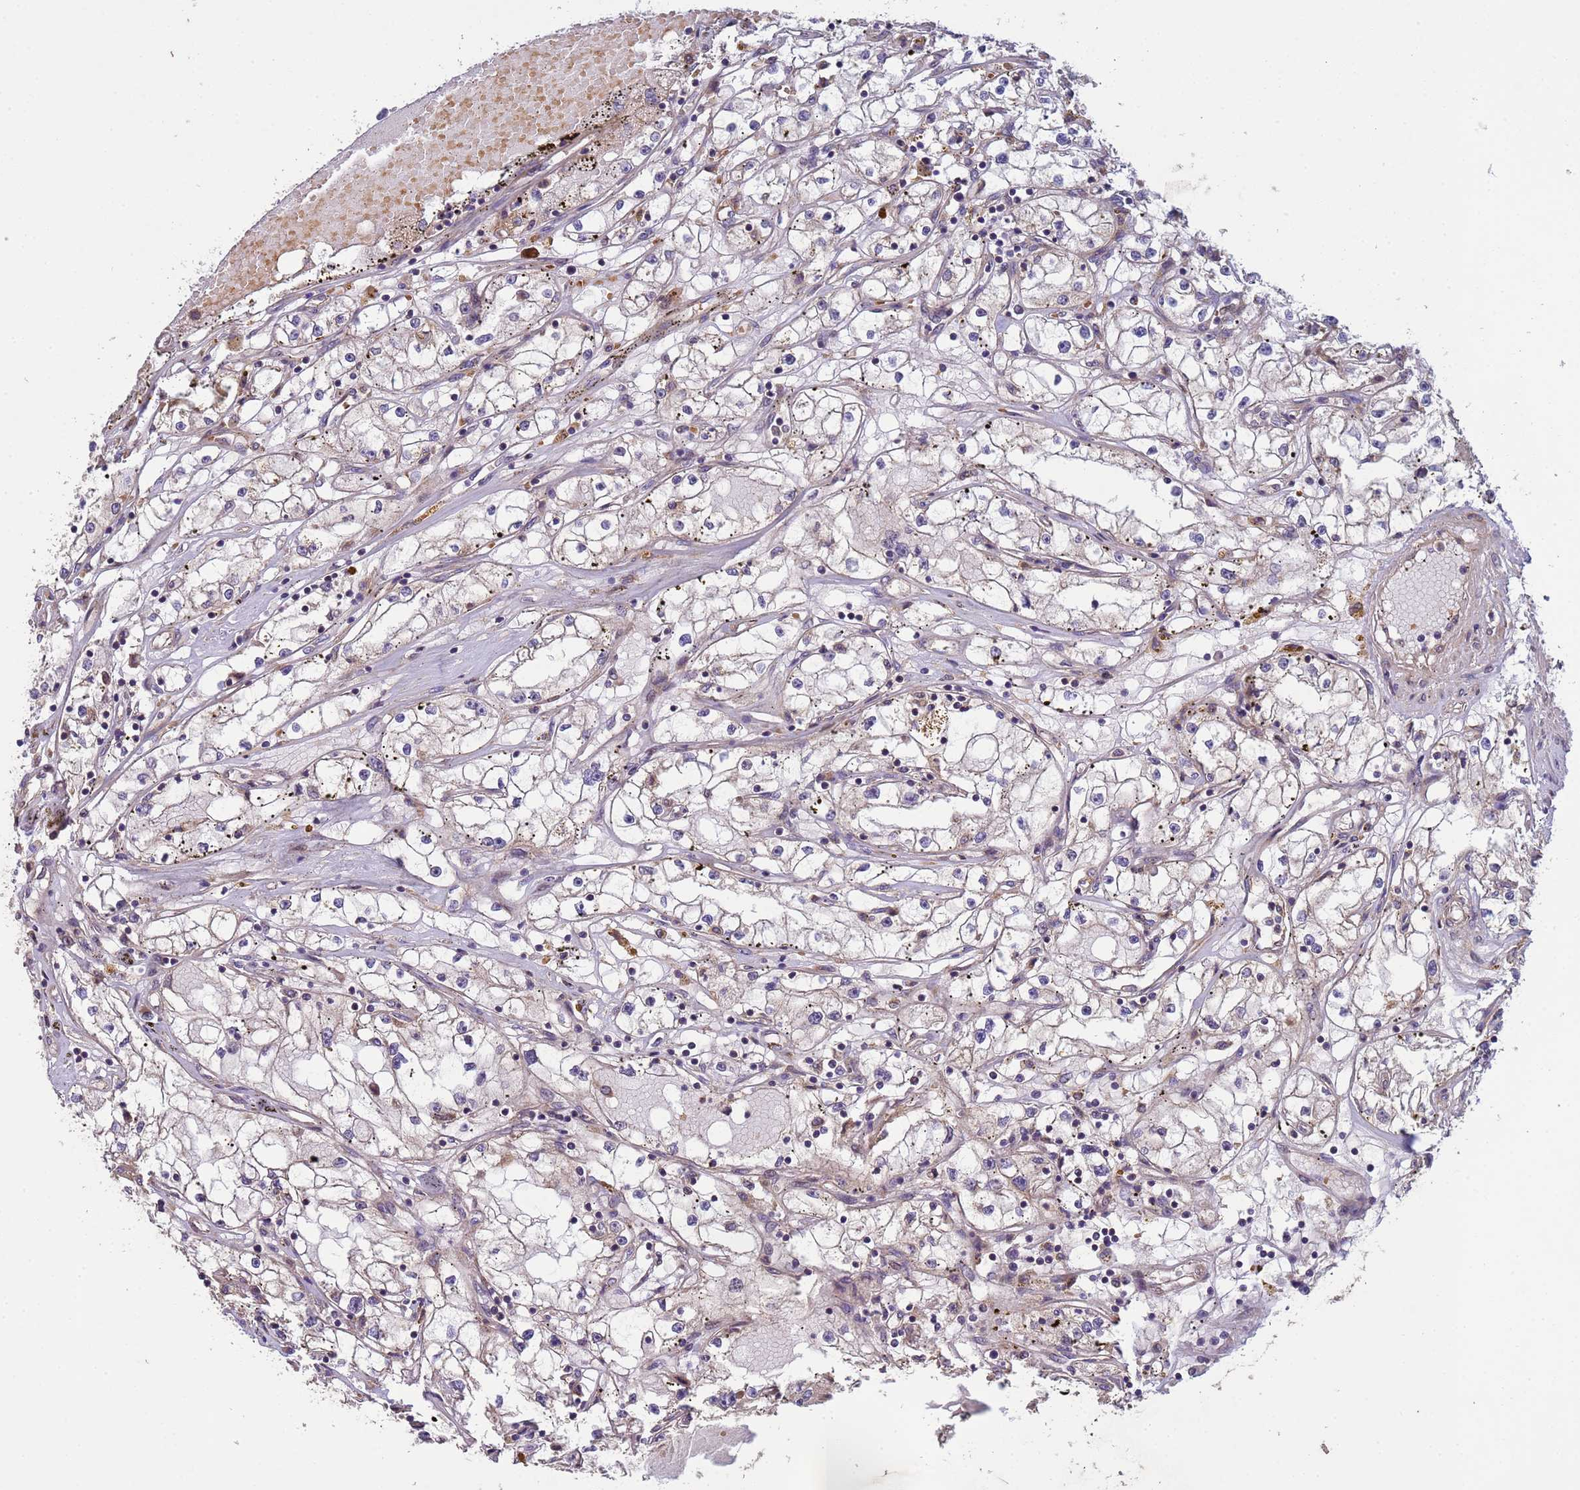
{"staining": {"intensity": "weak", "quantity": "<25%", "location": "cytoplasmic/membranous"}, "tissue": "renal cancer", "cell_type": "Tumor cells", "image_type": "cancer", "snomed": [{"axis": "morphology", "description": "Adenocarcinoma, NOS"}, {"axis": "topography", "description": "Kidney"}], "caption": "DAB (3,3'-diaminobenzidine) immunohistochemical staining of renal cancer demonstrates no significant positivity in tumor cells. (Stains: DAB (3,3'-diaminobenzidine) IHC with hematoxylin counter stain, Microscopy: brightfield microscopy at high magnification).", "gene": "RAB10", "patient": {"sex": "male", "age": 56}}